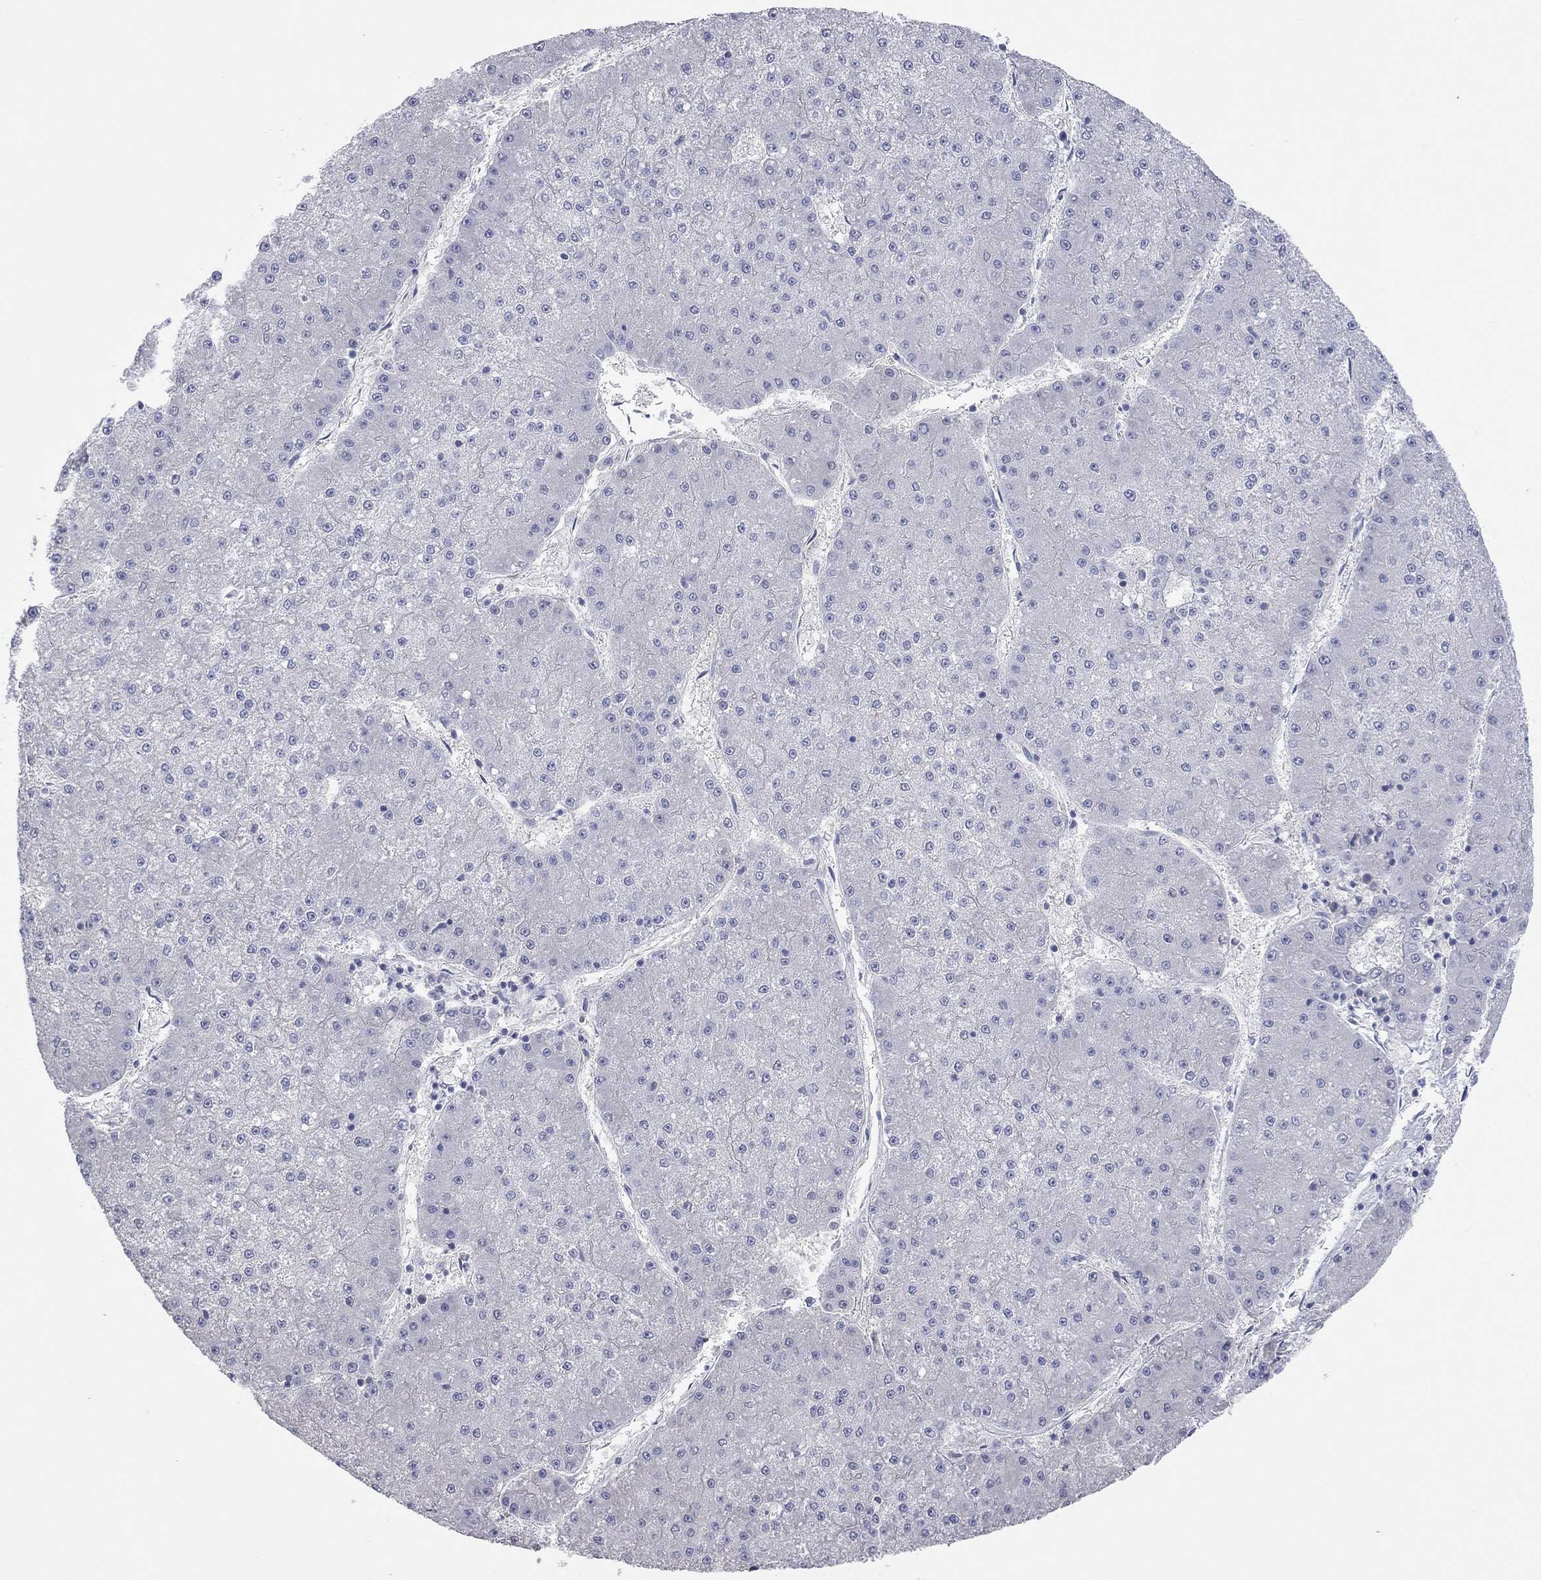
{"staining": {"intensity": "negative", "quantity": "none", "location": "none"}, "tissue": "liver cancer", "cell_type": "Tumor cells", "image_type": "cancer", "snomed": [{"axis": "morphology", "description": "Carcinoma, Hepatocellular, NOS"}, {"axis": "topography", "description": "Liver"}], "caption": "This is an immunohistochemistry image of human liver cancer. There is no staining in tumor cells.", "gene": "KCNB1", "patient": {"sex": "male", "age": 73}}